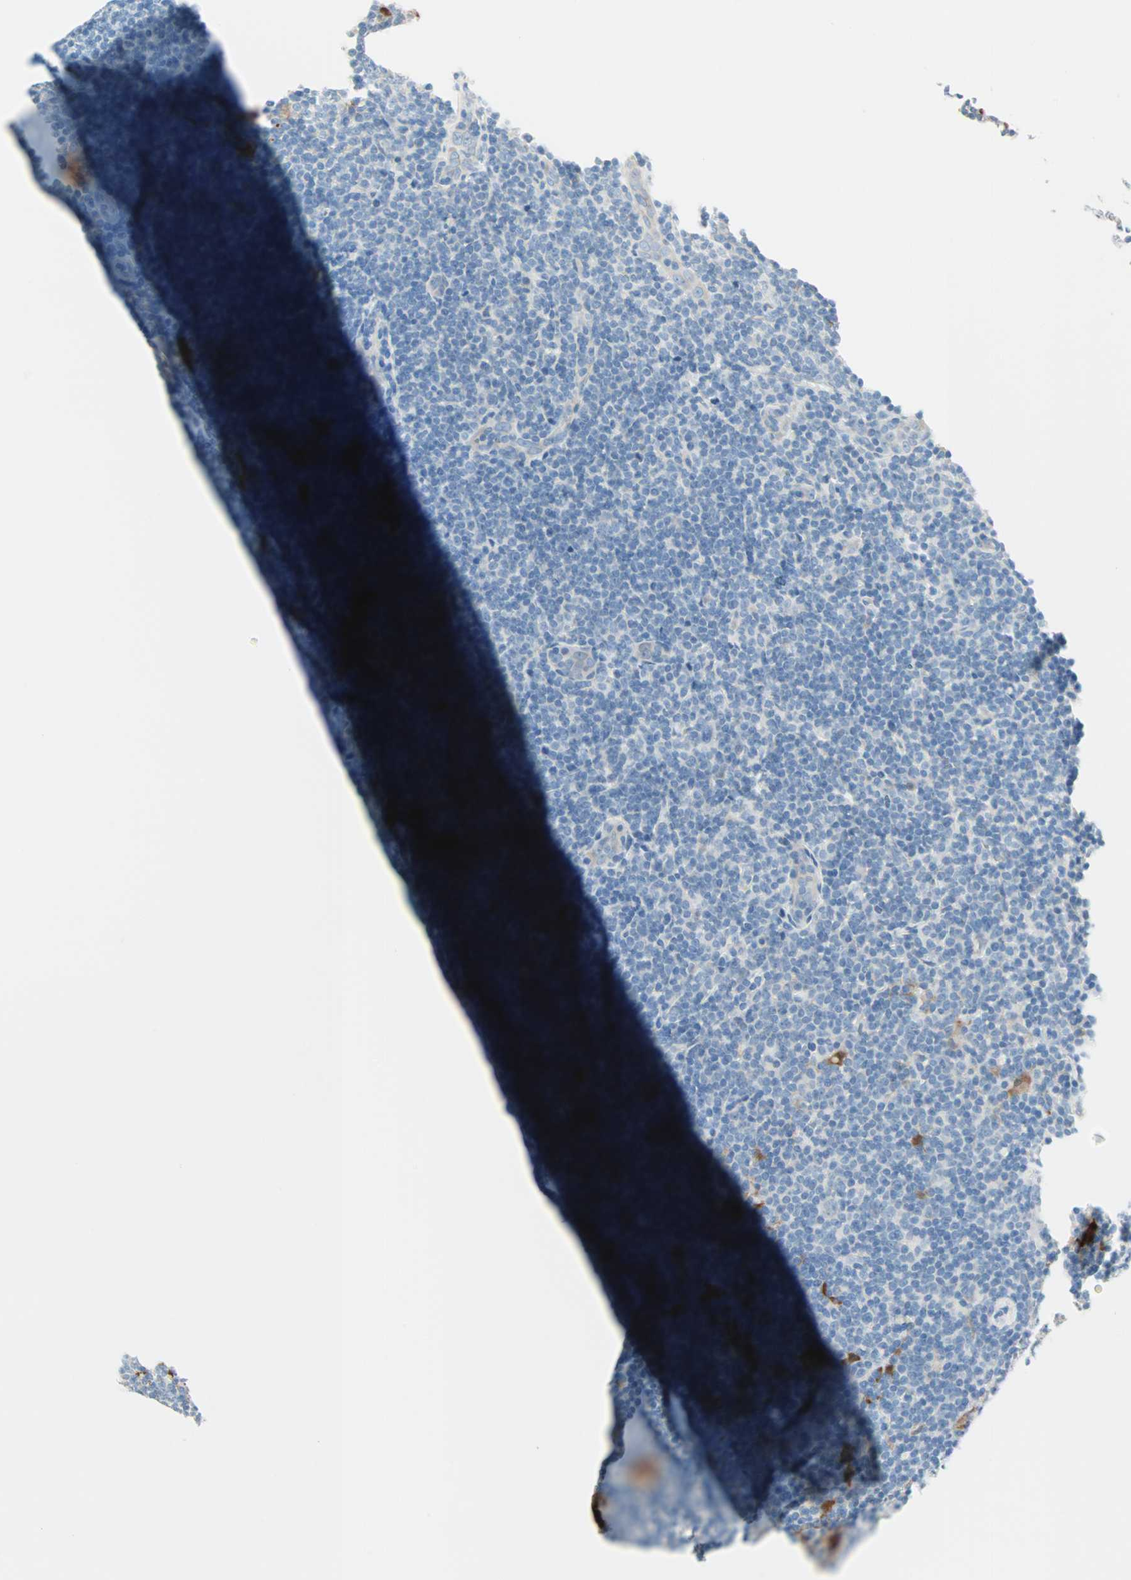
{"staining": {"intensity": "negative", "quantity": "none", "location": "none"}, "tissue": "lymphoma", "cell_type": "Tumor cells", "image_type": "cancer", "snomed": [{"axis": "morphology", "description": "Hodgkin's disease, NOS"}, {"axis": "topography", "description": "Lymph node"}], "caption": "Tumor cells are negative for brown protein staining in lymphoma.", "gene": "SULT1C2", "patient": {"sex": "female", "age": 57}}